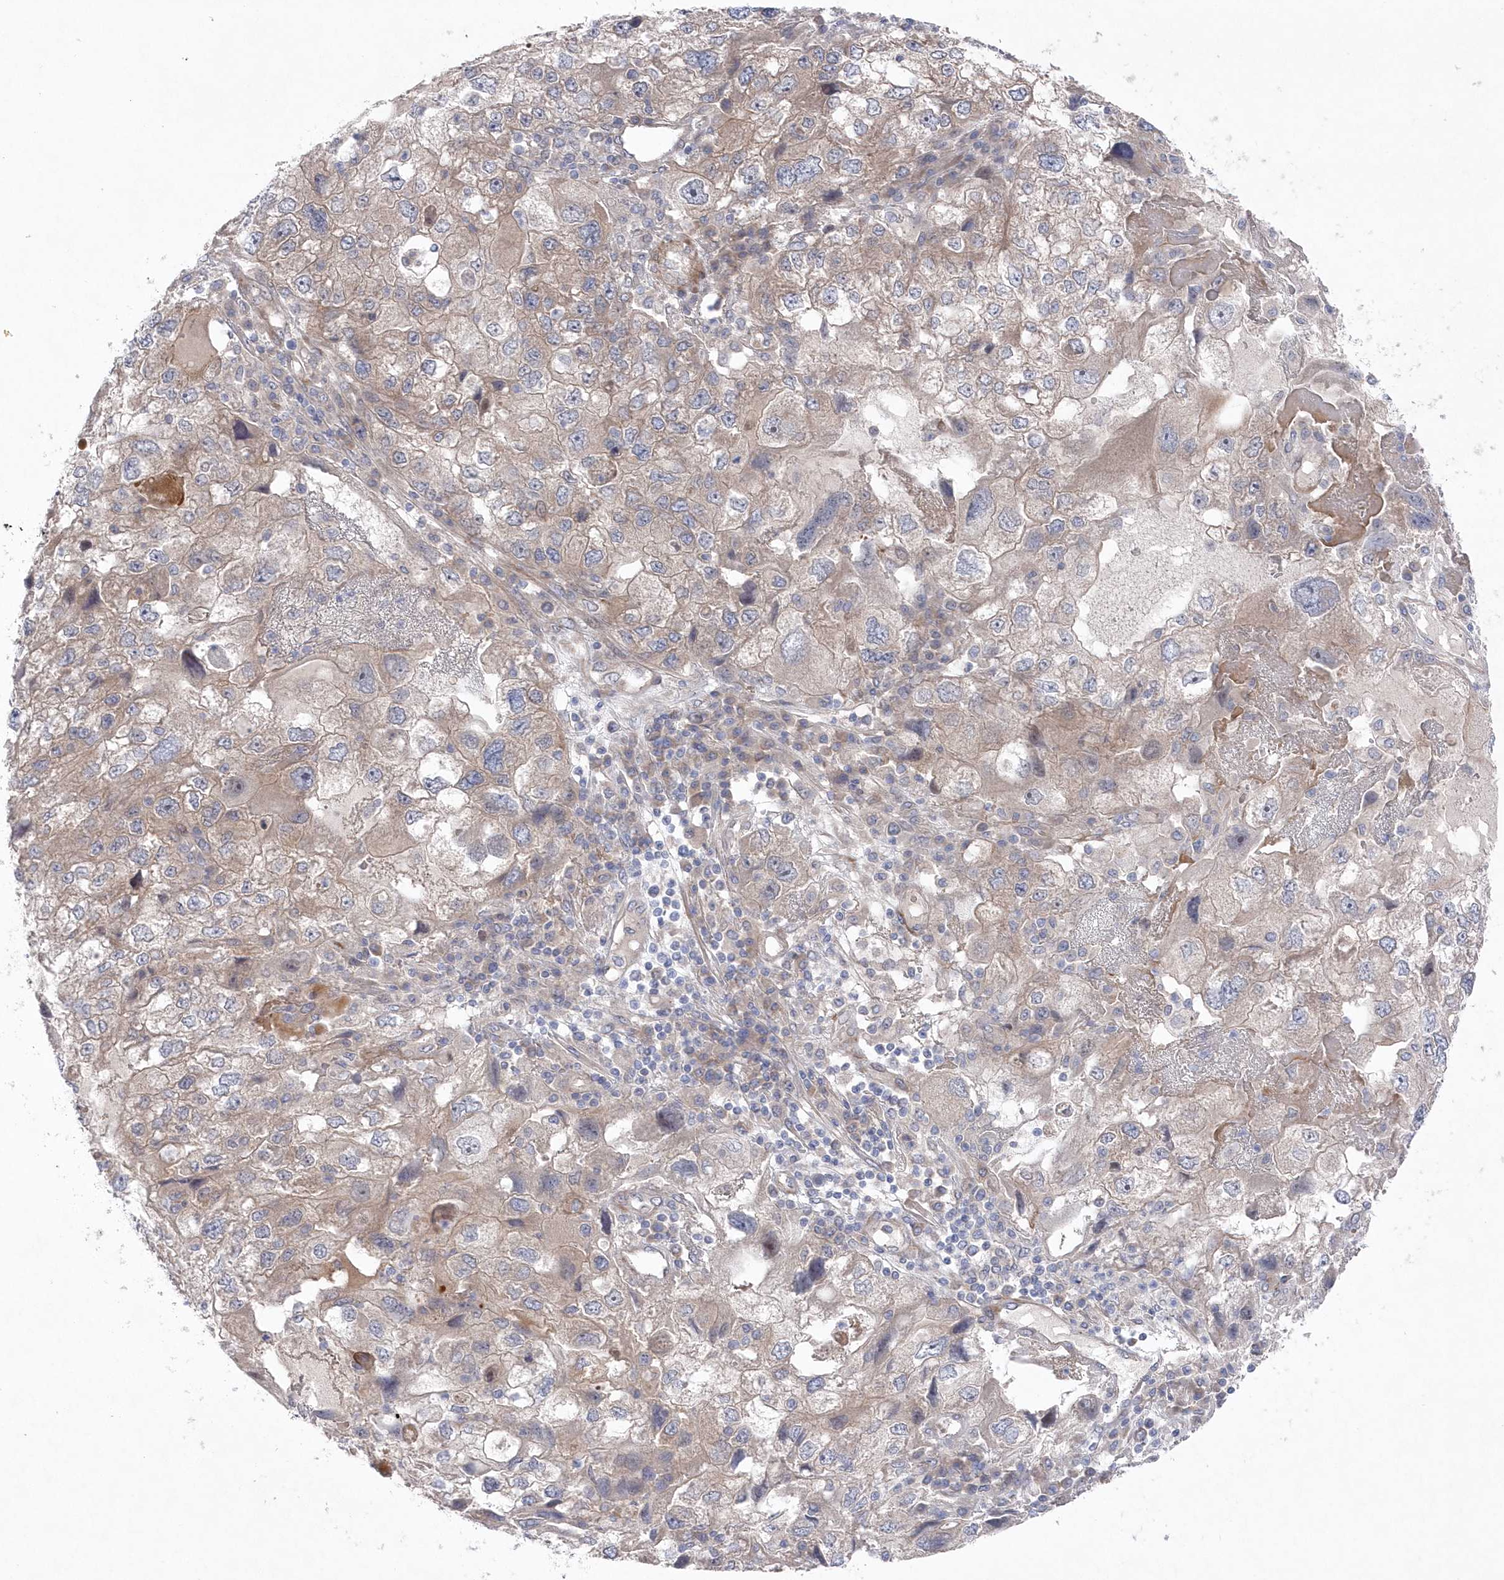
{"staining": {"intensity": "weak", "quantity": "<25%", "location": "cytoplasmic/membranous"}, "tissue": "endometrial cancer", "cell_type": "Tumor cells", "image_type": "cancer", "snomed": [{"axis": "morphology", "description": "Adenocarcinoma, NOS"}, {"axis": "topography", "description": "Endometrium"}], "caption": "High power microscopy image of an immunohistochemistry (IHC) photomicrograph of endometrial cancer (adenocarcinoma), revealing no significant staining in tumor cells.", "gene": "KIAA1586", "patient": {"sex": "female", "age": 49}}